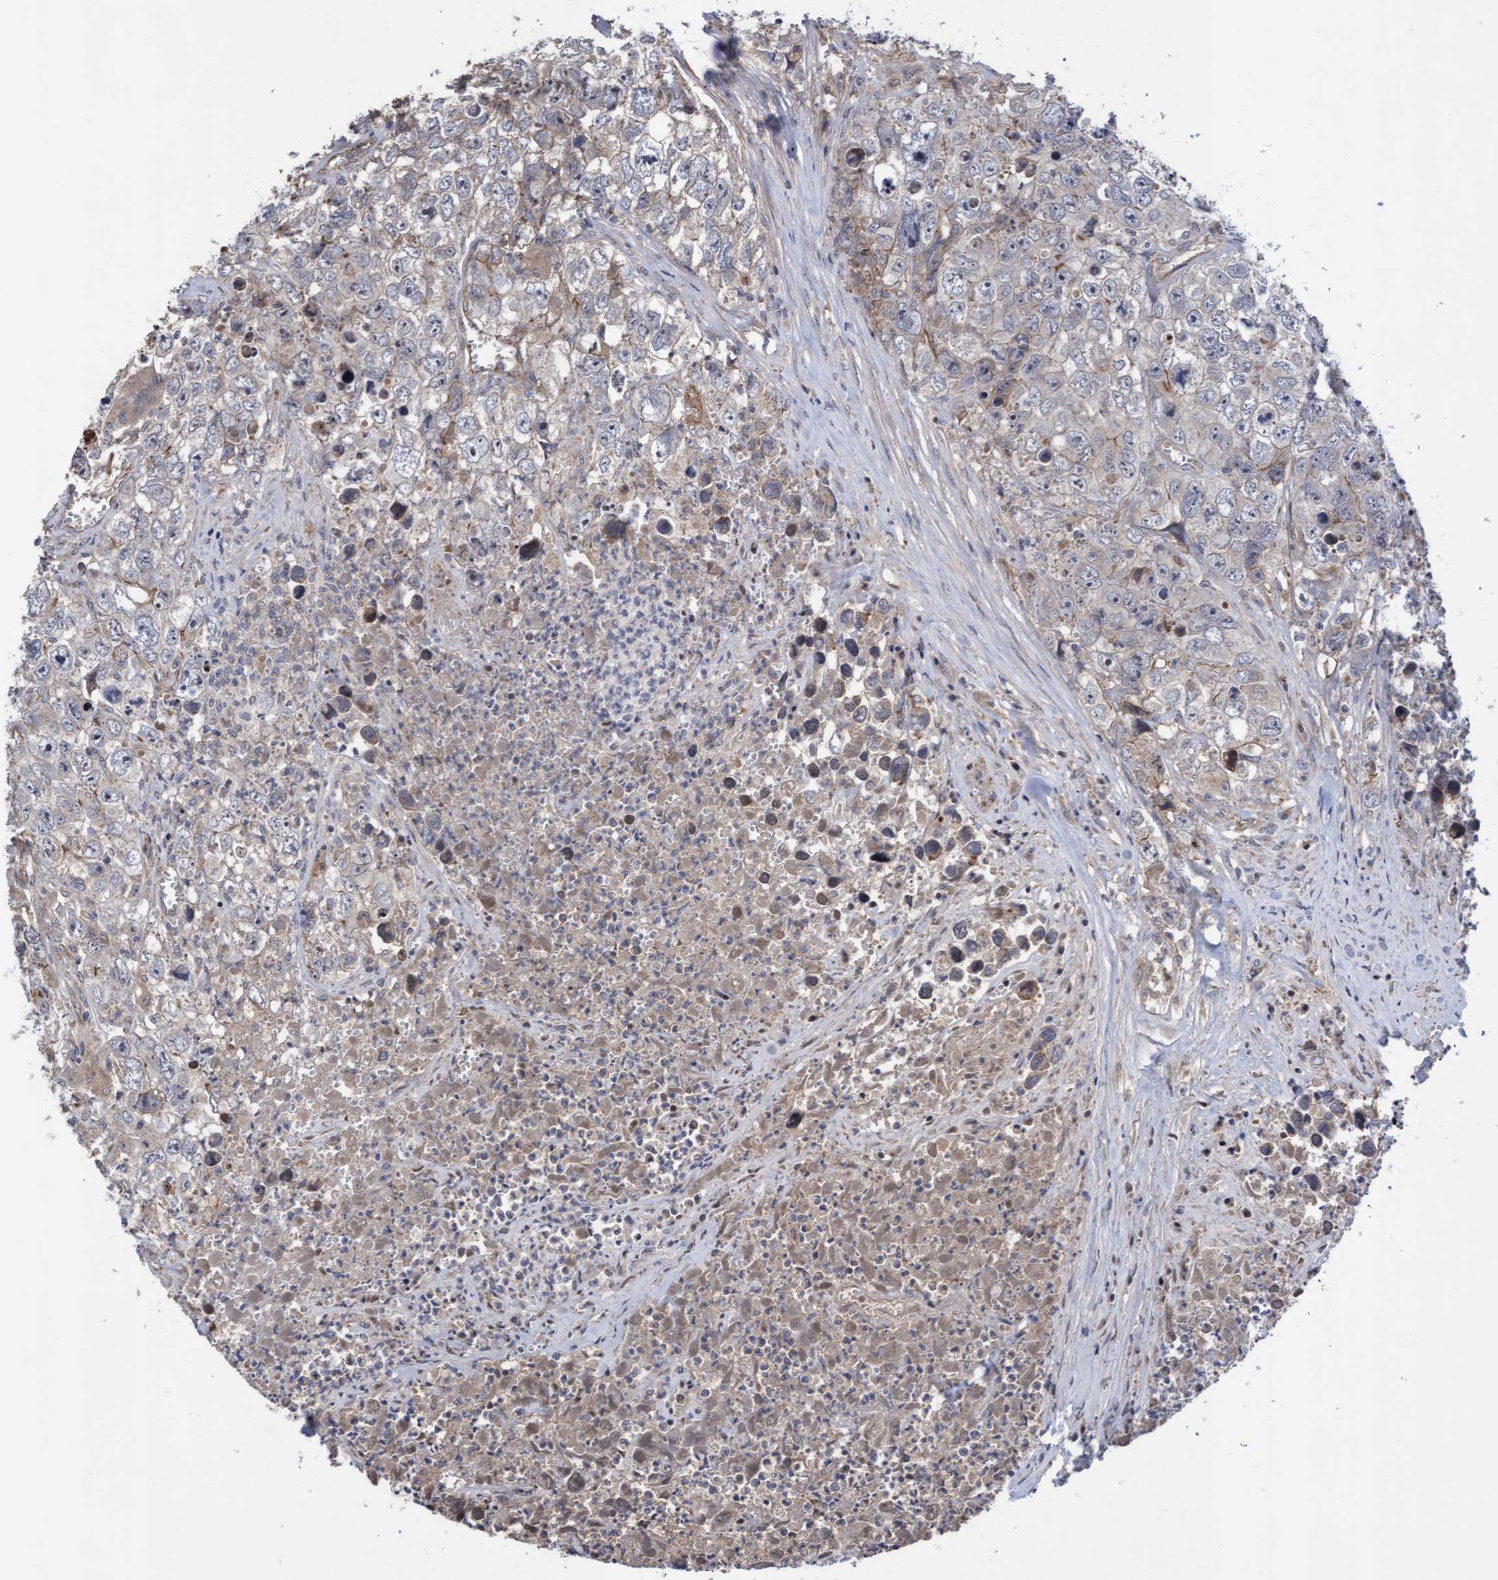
{"staining": {"intensity": "negative", "quantity": "none", "location": "none"}, "tissue": "testis cancer", "cell_type": "Tumor cells", "image_type": "cancer", "snomed": [{"axis": "morphology", "description": "Seminoma, NOS"}, {"axis": "morphology", "description": "Carcinoma, Embryonal, NOS"}, {"axis": "topography", "description": "Testis"}], "caption": "The micrograph exhibits no significant positivity in tumor cells of testis cancer.", "gene": "COBL", "patient": {"sex": "male", "age": 43}}